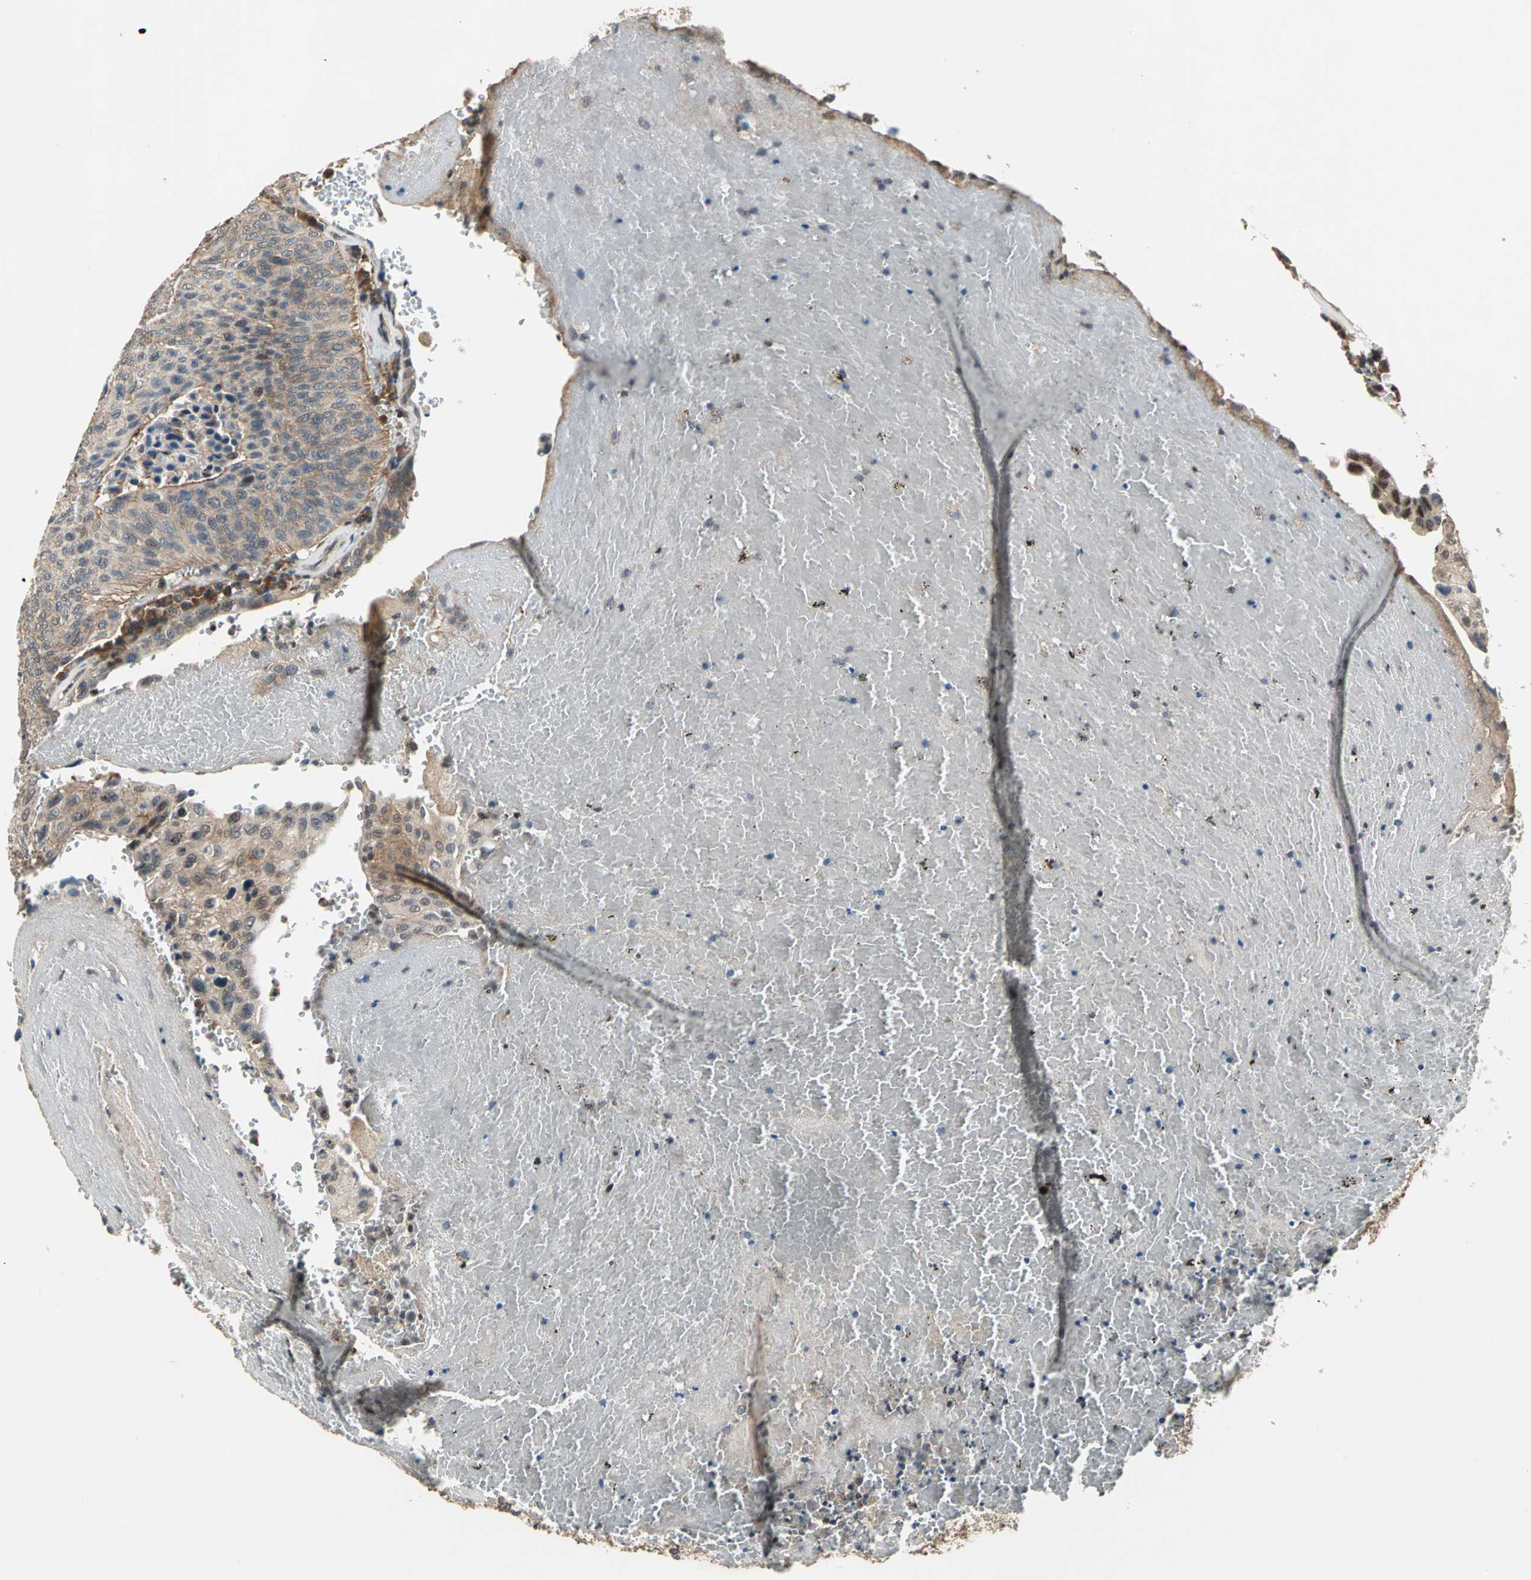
{"staining": {"intensity": "weak", "quantity": ">75%", "location": "cytoplasmic/membranous"}, "tissue": "urothelial cancer", "cell_type": "Tumor cells", "image_type": "cancer", "snomed": [{"axis": "morphology", "description": "Urothelial carcinoma, High grade"}, {"axis": "topography", "description": "Urinary bladder"}], "caption": "This image displays high-grade urothelial carcinoma stained with IHC to label a protein in brown. The cytoplasmic/membranous of tumor cells show weak positivity for the protein. Nuclei are counter-stained blue.", "gene": "EIF2B2", "patient": {"sex": "male", "age": 66}}